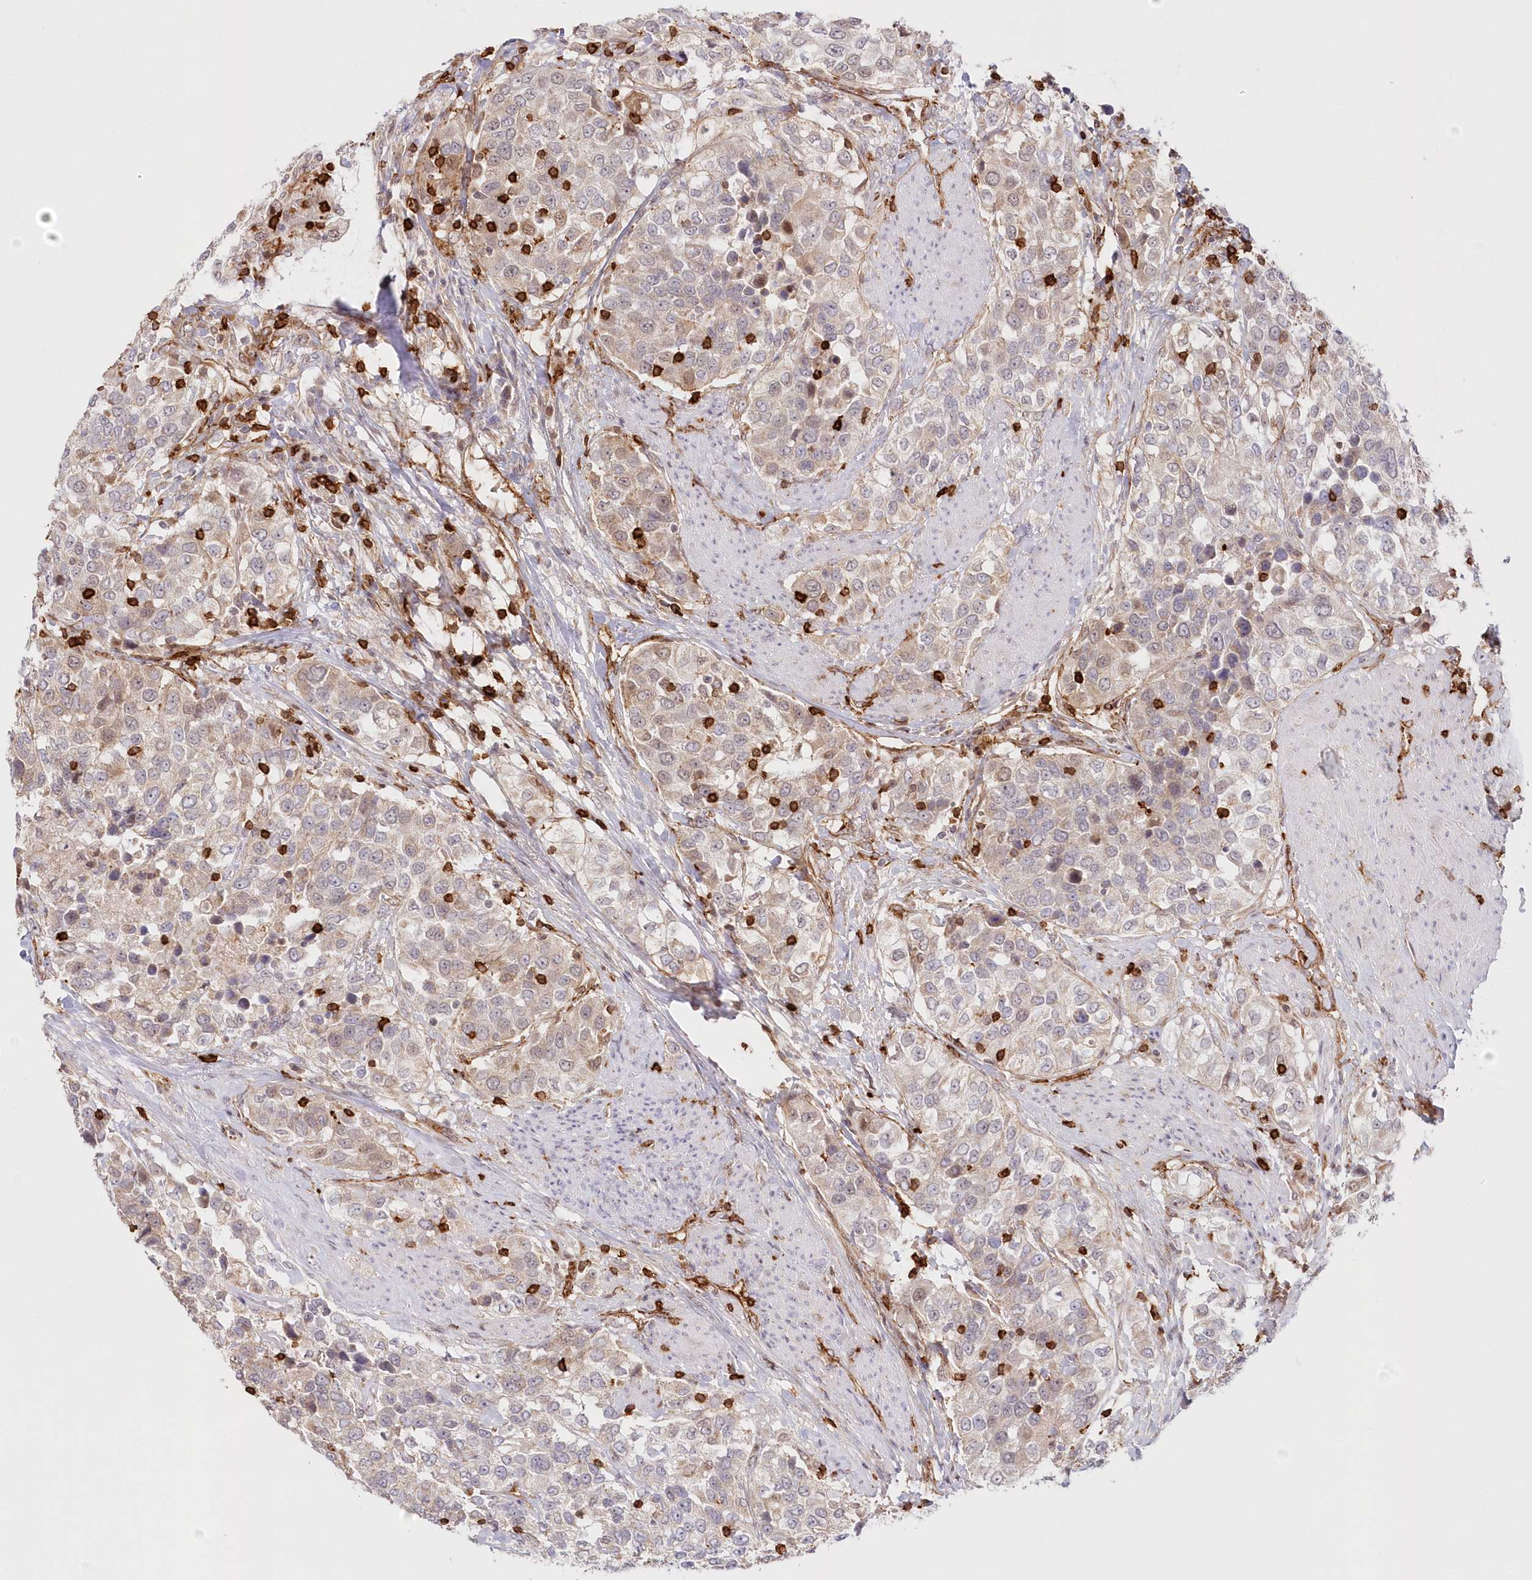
{"staining": {"intensity": "weak", "quantity": "<25%", "location": "cytoplasmic/membranous"}, "tissue": "urothelial cancer", "cell_type": "Tumor cells", "image_type": "cancer", "snomed": [{"axis": "morphology", "description": "Urothelial carcinoma, High grade"}, {"axis": "topography", "description": "Urinary bladder"}], "caption": "Protein analysis of urothelial carcinoma (high-grade) demonstrates no significant expression in tumor cells.", "gene": "AFAP1L2", "patient": {"sex": "female", "age": 80}}